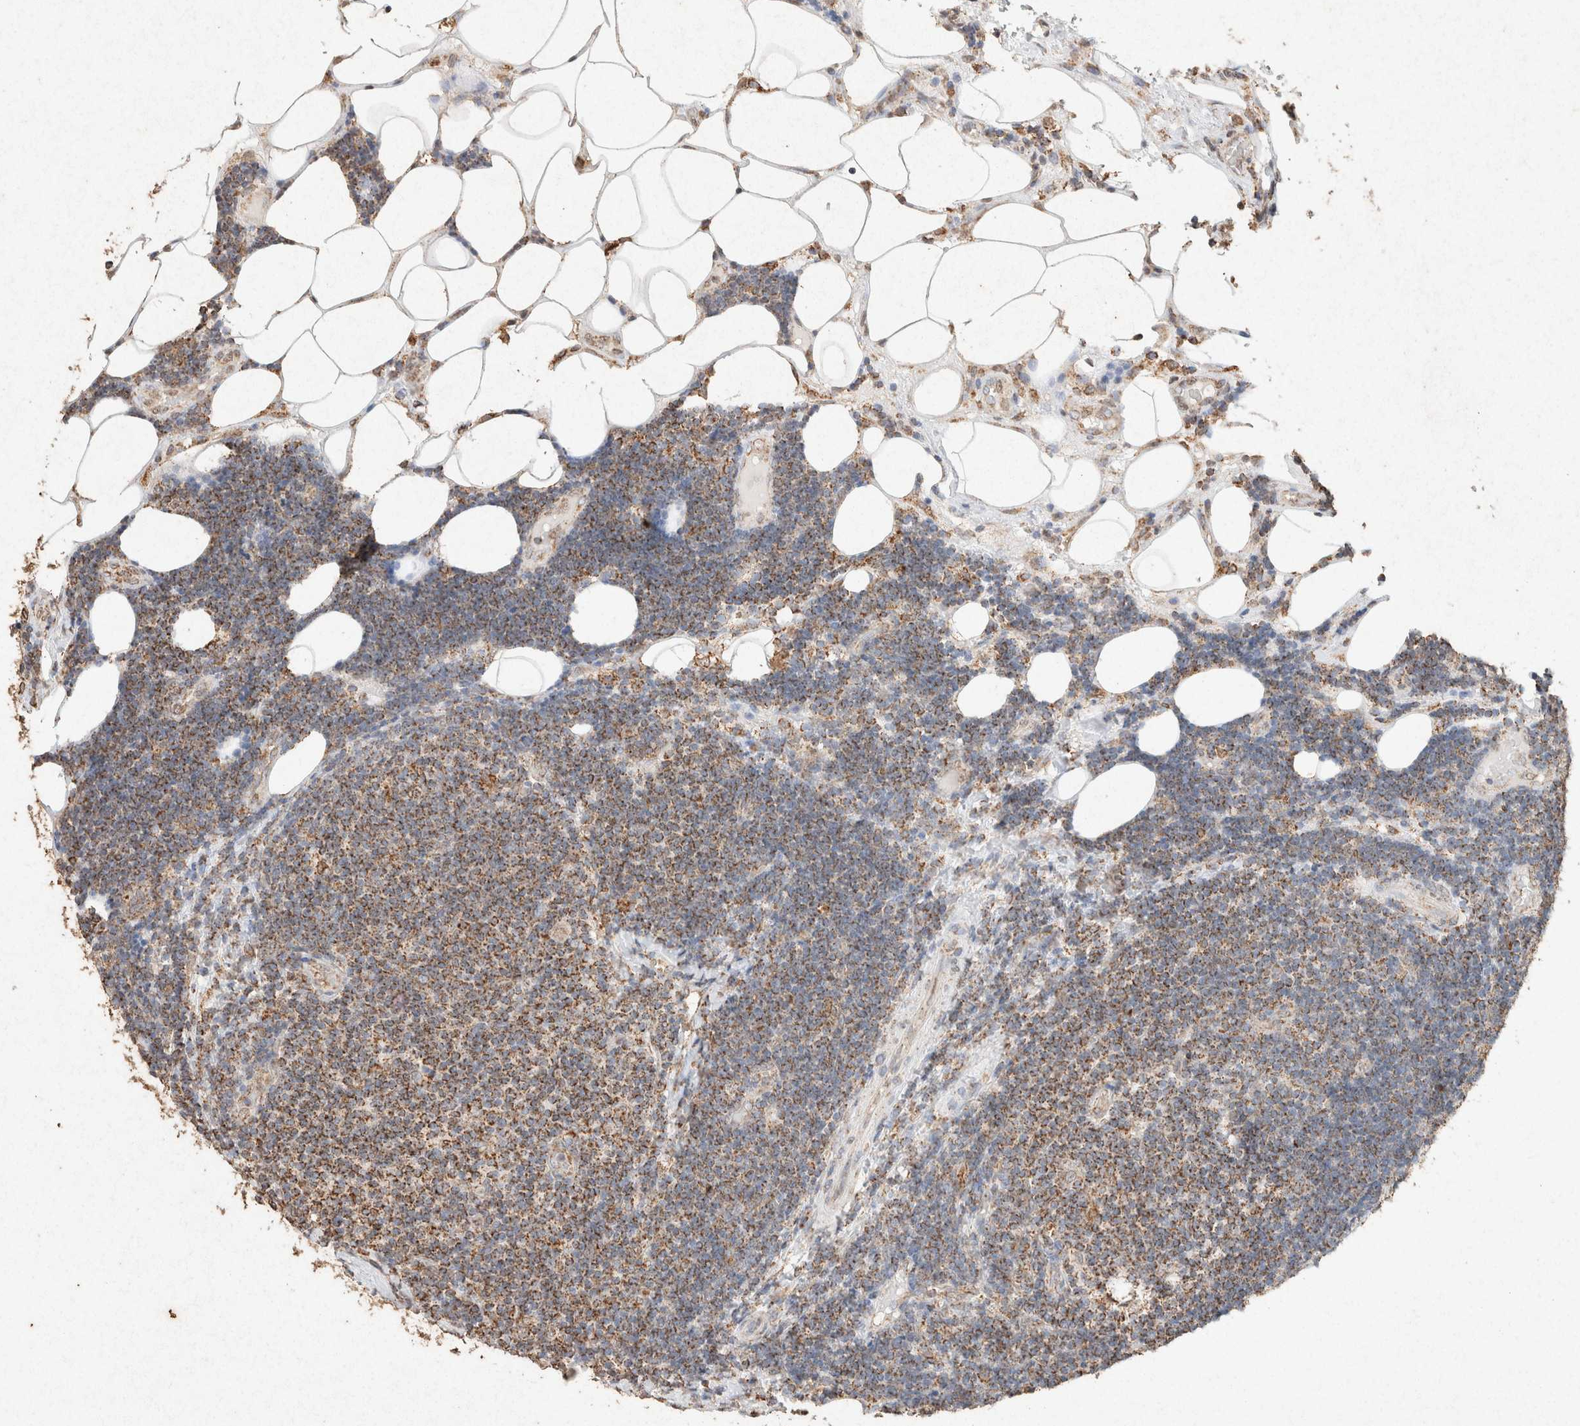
{"staining": {"intensity": "moderate", "quantity": ">75%", "location": "cytoplasmic/membranous"}, "tissue": "lymphoma", "cell_type": "Tumor cells", "image_type": "cancer", "snomed": [{"axis": "morphology", "description": "Malignant lymphoma, non-Hodgkin's type, Low grade"}, {"axis": "topography", "description": "Lymph node"}], "caption": "Immunohistochemical staining of human low-grade malignant lymphoma, non-Hodgkin's type displays medium levels of moderate cytoplasmic/membranous protein staining in about >75% of tumor cells.", "gene": "SDC2", "patient": {"sex": "male", "age": 83}}